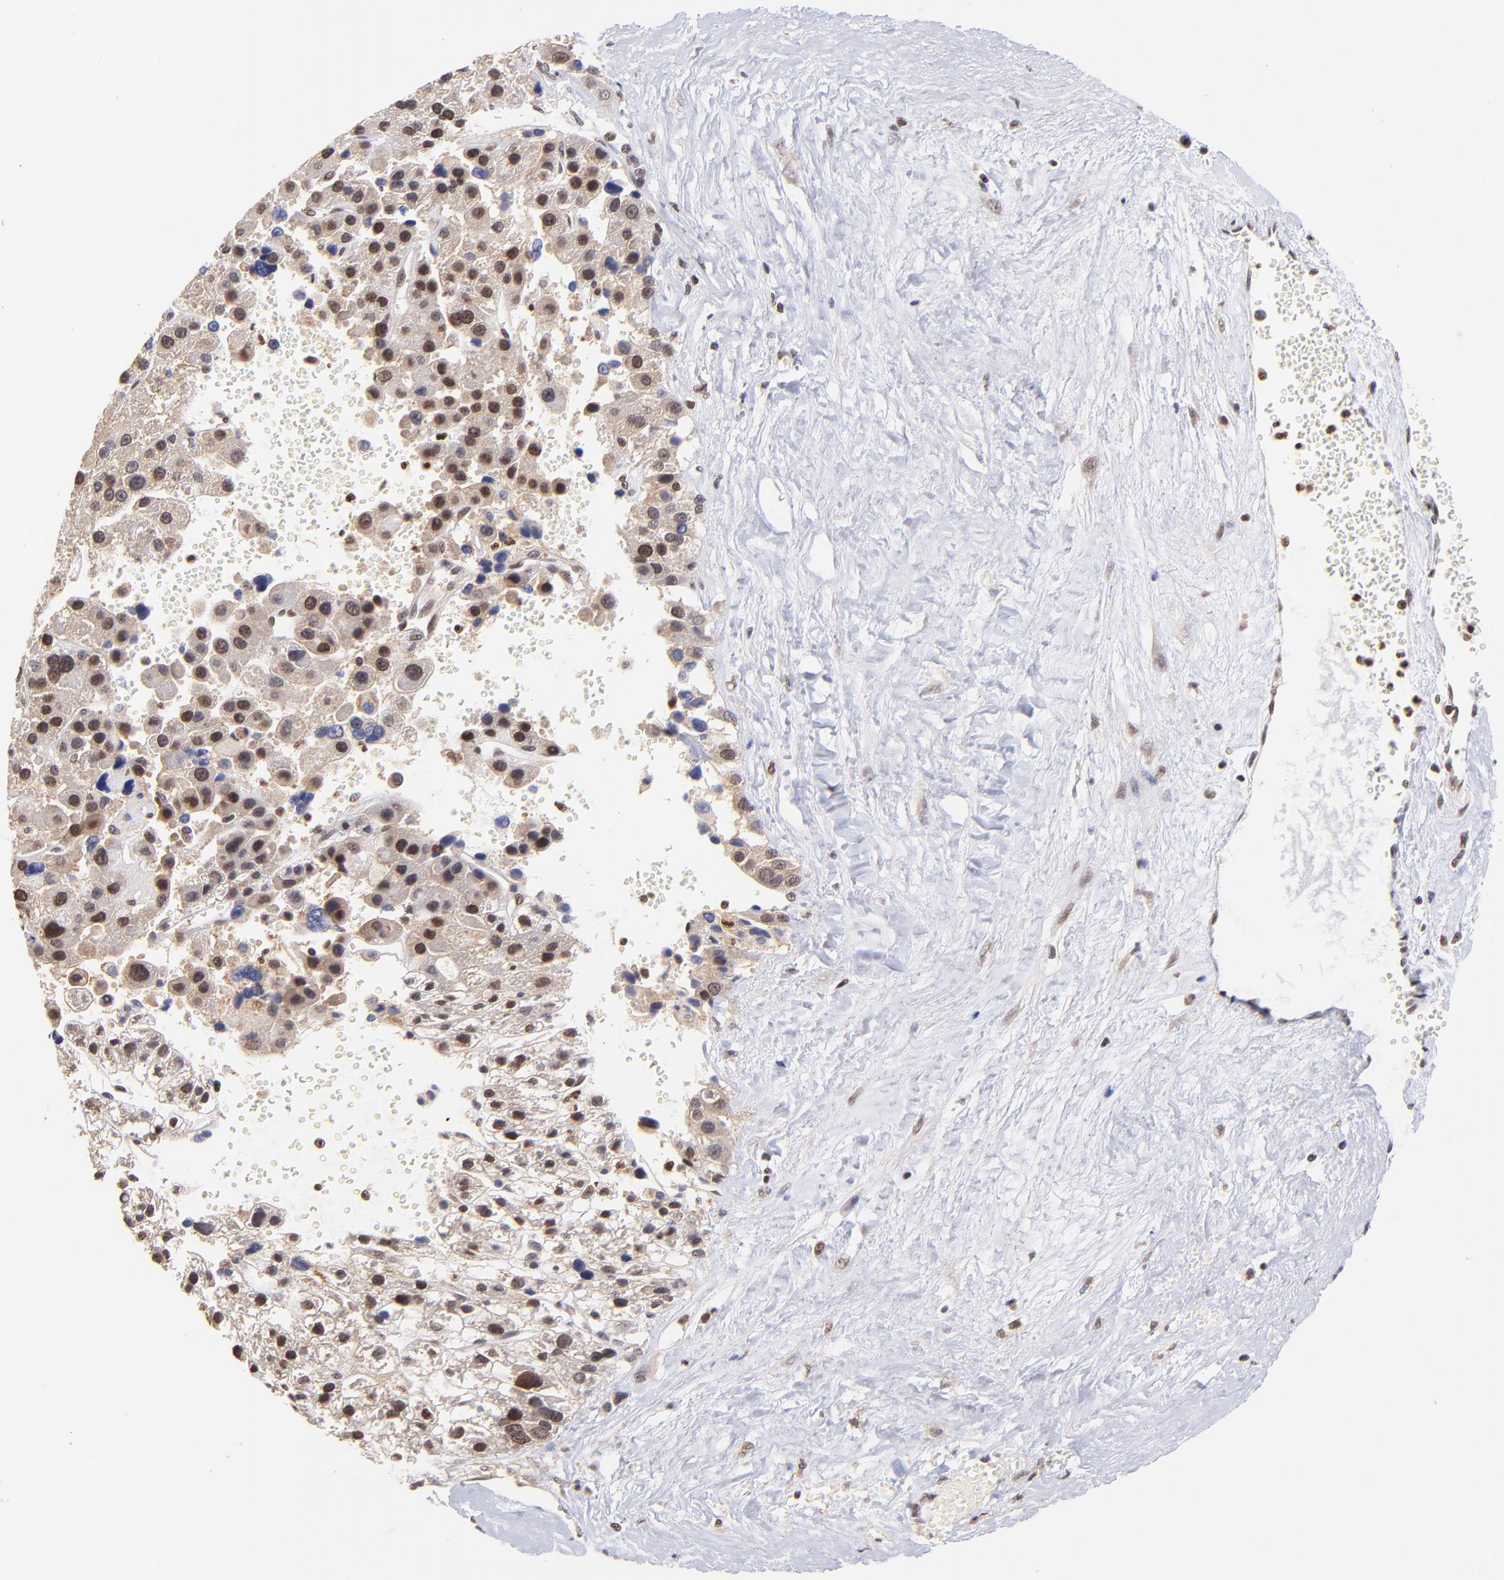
{"staining": {"intensity": "strong", "quantity": ">75%", "location": "cytoplasmic/membranous,nuclear"}, "tissue": "liver cancer", "cell_type": "Tumor cells", "image_type": "cancer", "snomed": [{"axis": "morphology", "description": "Carcinoma, Hepatocellular, NOS"}, {"axis": "topography", "description": "Liver"}], "caption": "A high-resolution micrograph shows IHC staining of liver hepatocellular carcinoma, which displays strong cytoplasmic/membranous and nuclear staining in approximately >75% of tumor cells.", "gene": "WDR25", "patient": {"sex": "female", "age": 85}}